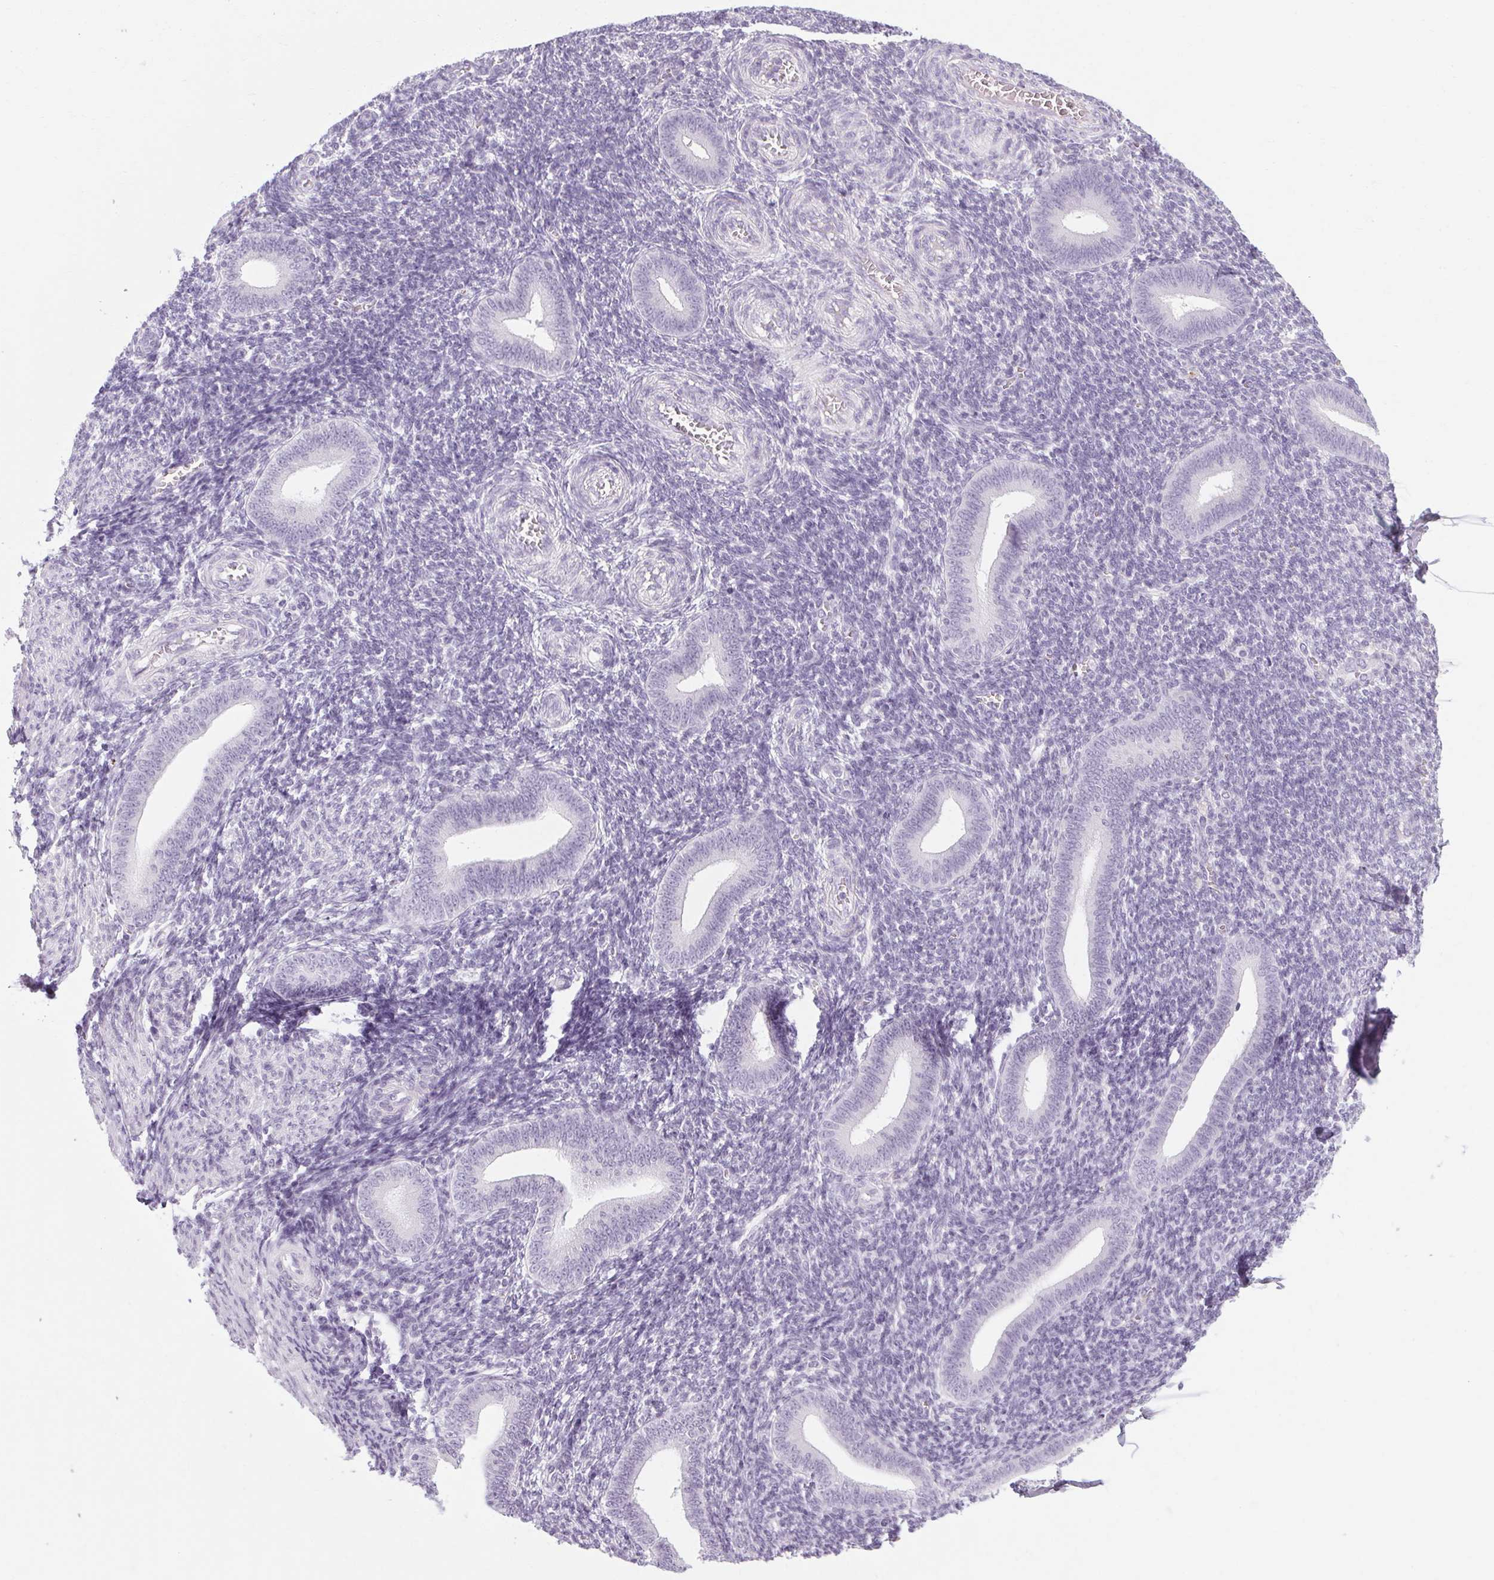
{"staining": {"intensity": "negative", "quantity": "none", "location": "none"}, "tissue": "endometrium", "cell_type": "Cells in endometrial stroma", "image_type": "normal", "snomed": [{"axis": "morphology", "description": "Normal tissue, NOS"}, {"axis": "topography", "description": "Endometrium"}], "caption": "Human endometrium stained for a protein using immunohistochemistry displays no positivity in cells in endometrial stroma.", "gene": "POMC", "patient": {"sex": "female", "age": 25}}